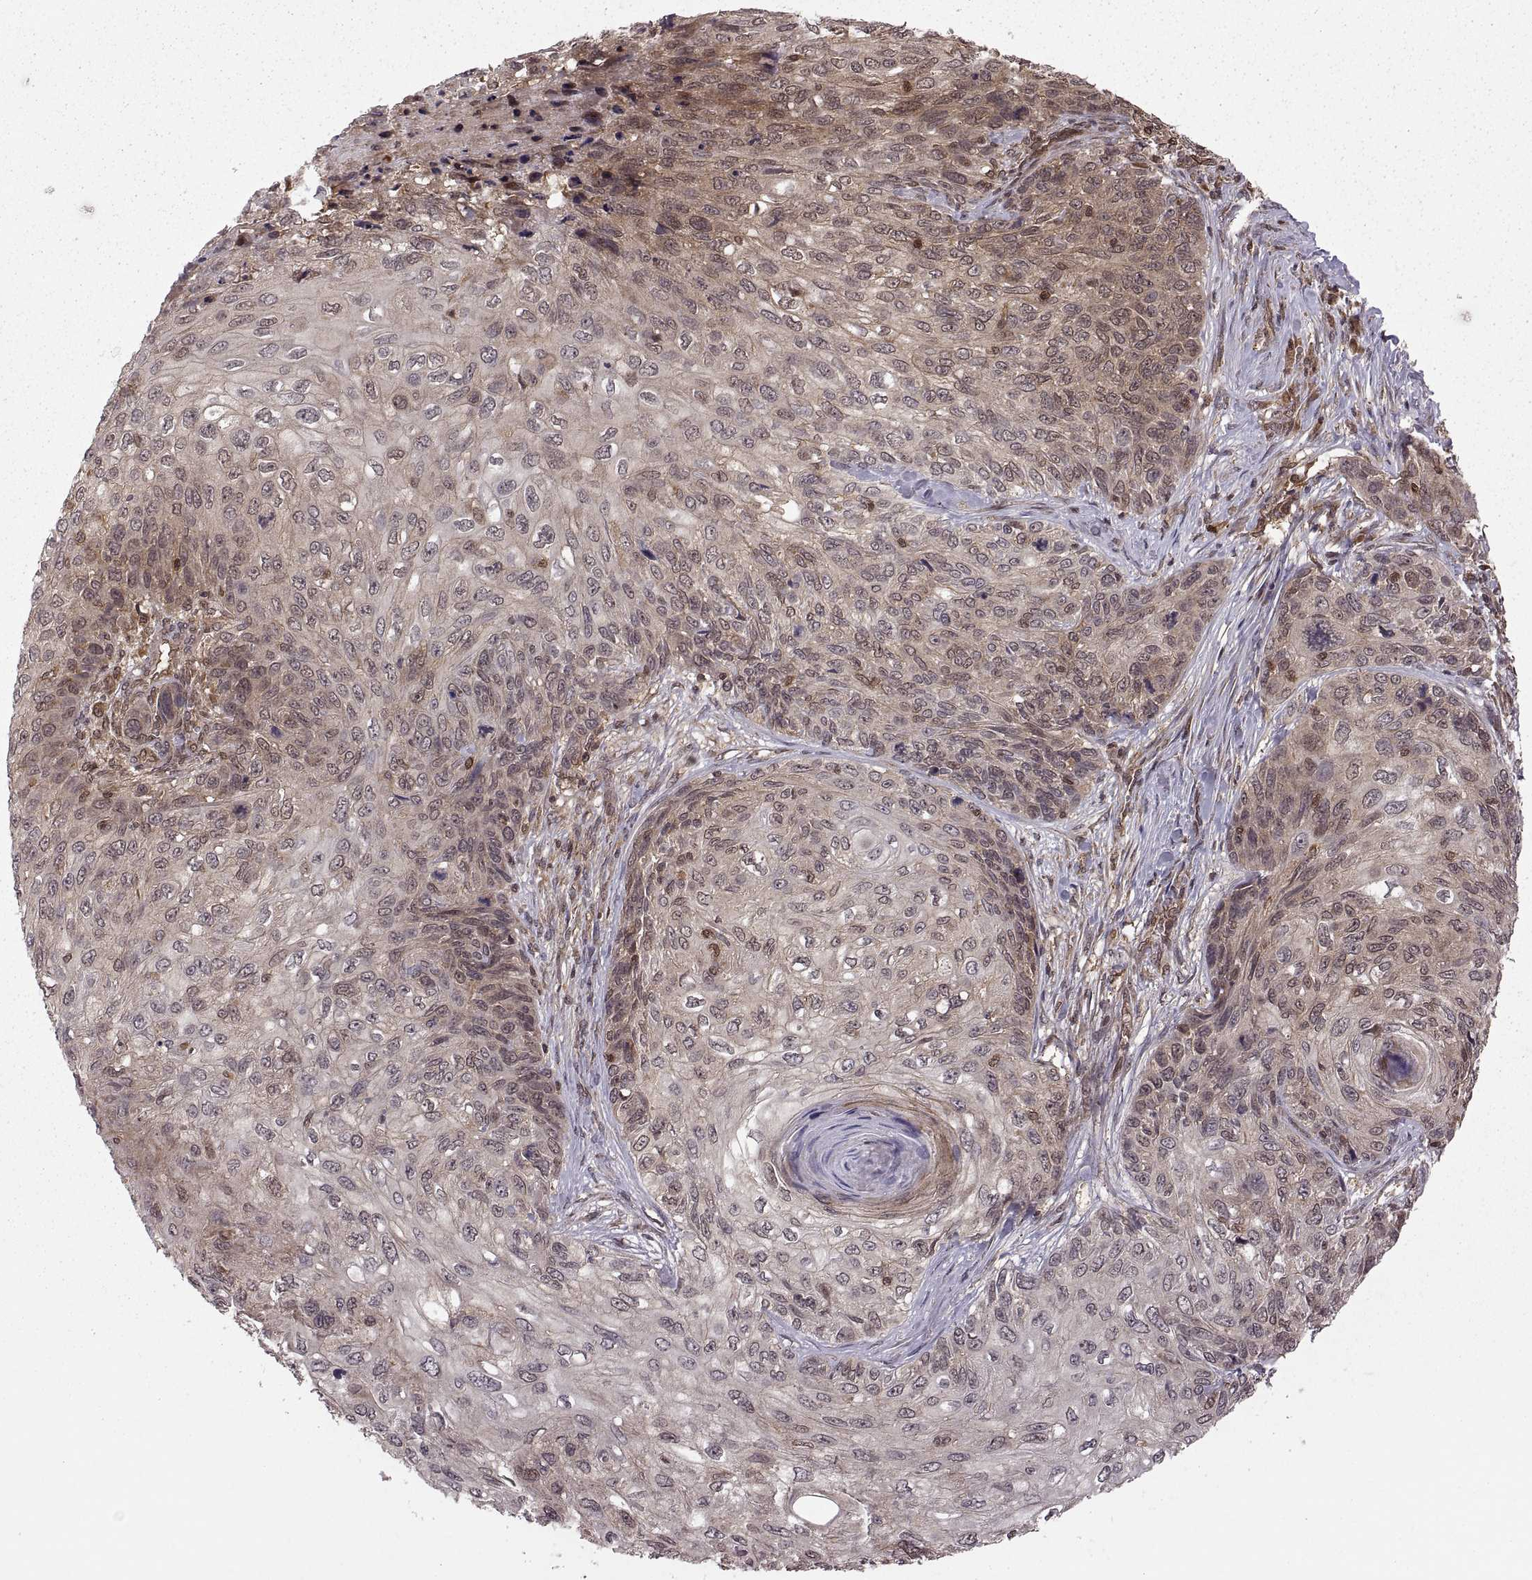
{"staining": {"intensity": "moderate", "quantity": "<25%", "location": "cytoplasmic/membranous"}, "tissue": "skin cancer", "cell_type": "Tumor cells", "image_type": "cancer", "snomed": [{"axis": "morphology", "description": "Squamous cell carcinoma, NOS"}, {"axis": "topography", "description": "Skin"}], "caption": "Human squamous cell carcinoma (skin) stained with a brown dye exhibits moderate cytoplasmic/membranous positive staining in approximately <25% of tumor cells.", "gene": "DEDD", "patient": {"sex": "male", "age": 92}}